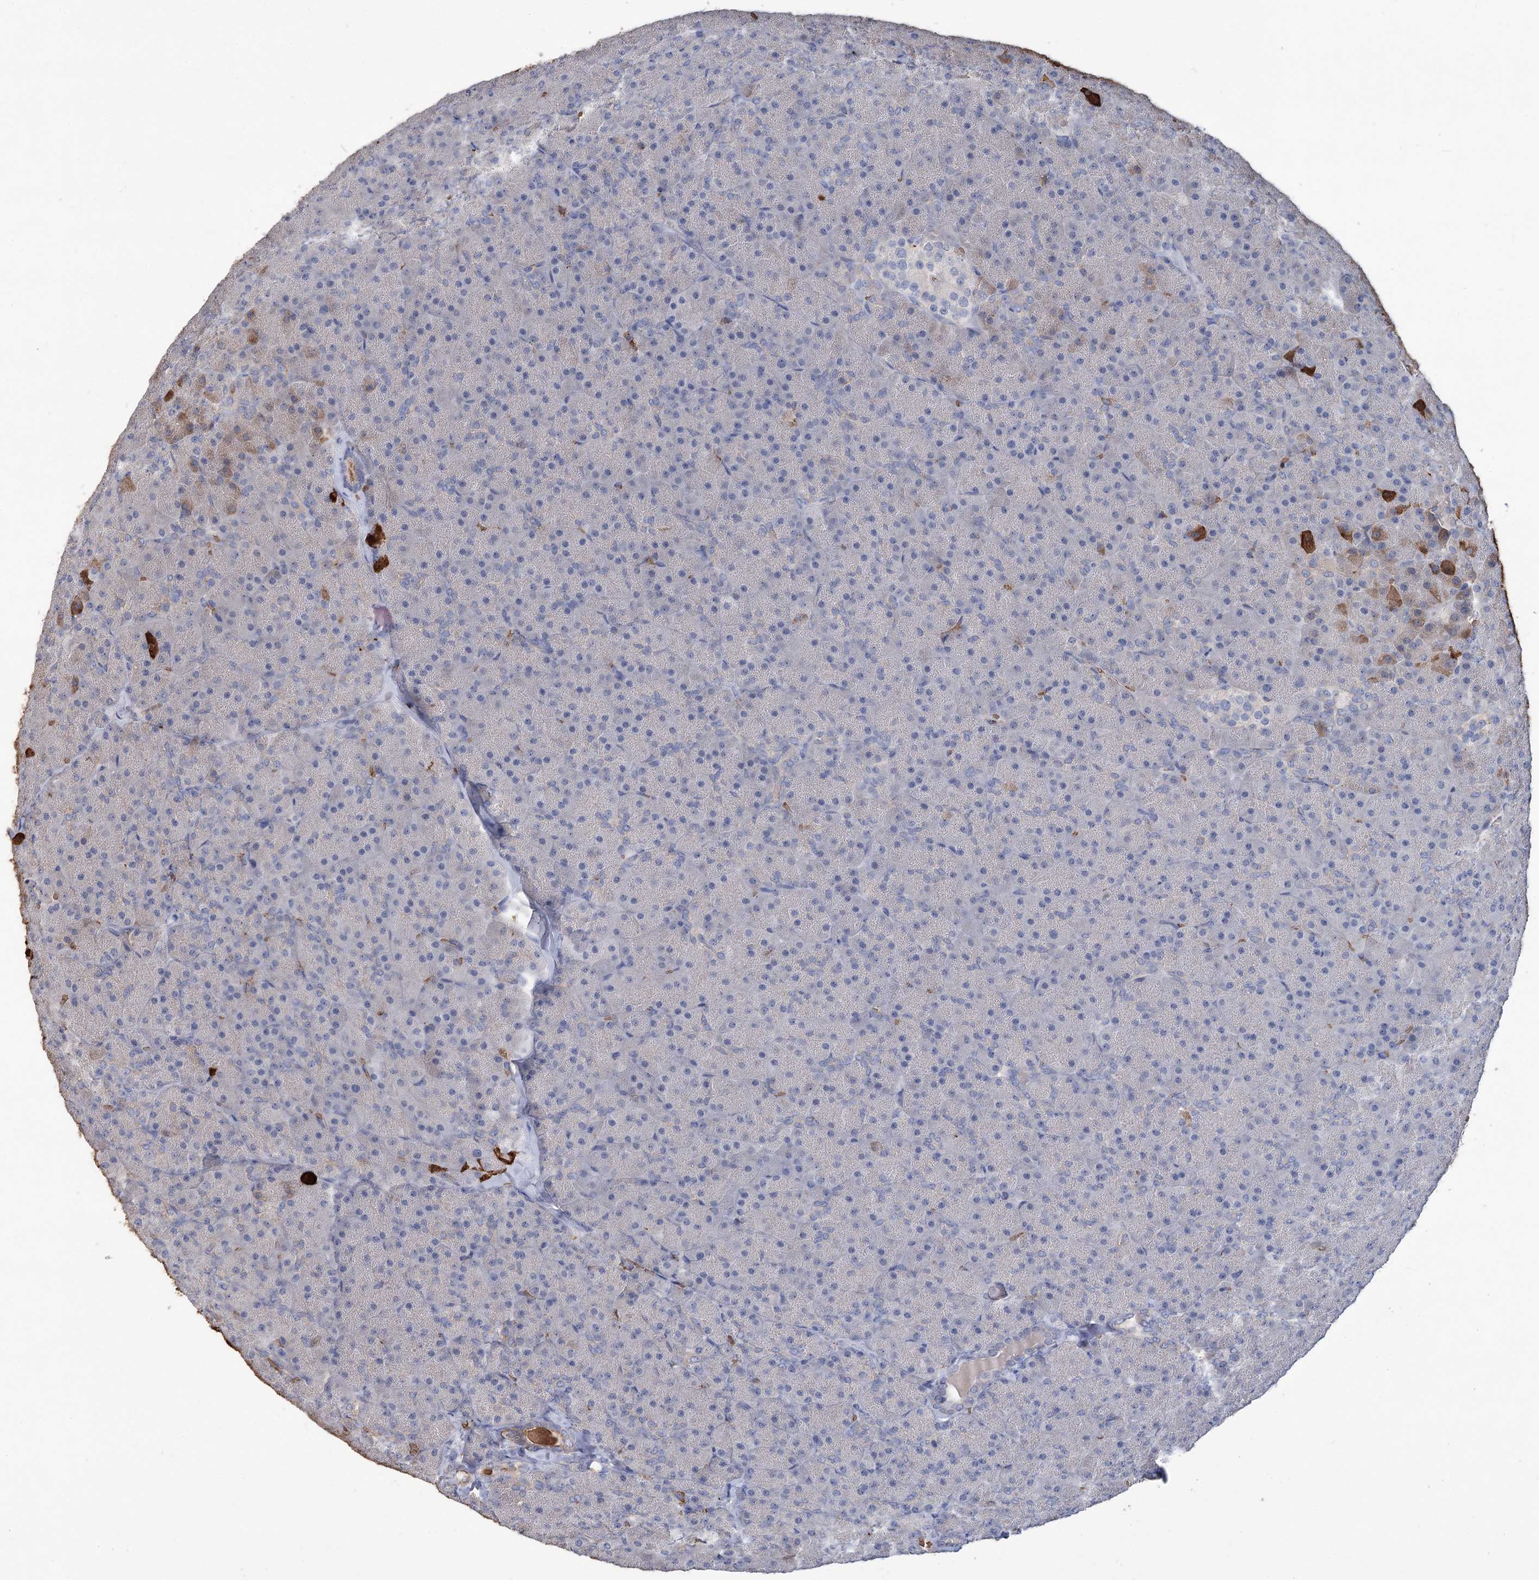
{"staining": {"intensity": "weak", "quantity": "<25%", "location": "cytoplasmic/membranous"}, "tissue": "pancreas", "cell_type": "Exocrine glandular cells", "image_type": "normal", "snomed": [{"axis": "morphology", "description": "Normal tissue, NOS"}, {"axis": "topography", "description": "Pancreas"}], "caption": "The photomicrograph shows no significant positivity in exocrine glandular cells of pancreas. Brightfield microscopy of immunohistochemistry stained with DAB (3,3'-diaminobenzidine) (brown) and hematoxylin (blue), captured at high magnification.", "gene": "HBA1", "patient": {"sex": "male", "age": 36}}